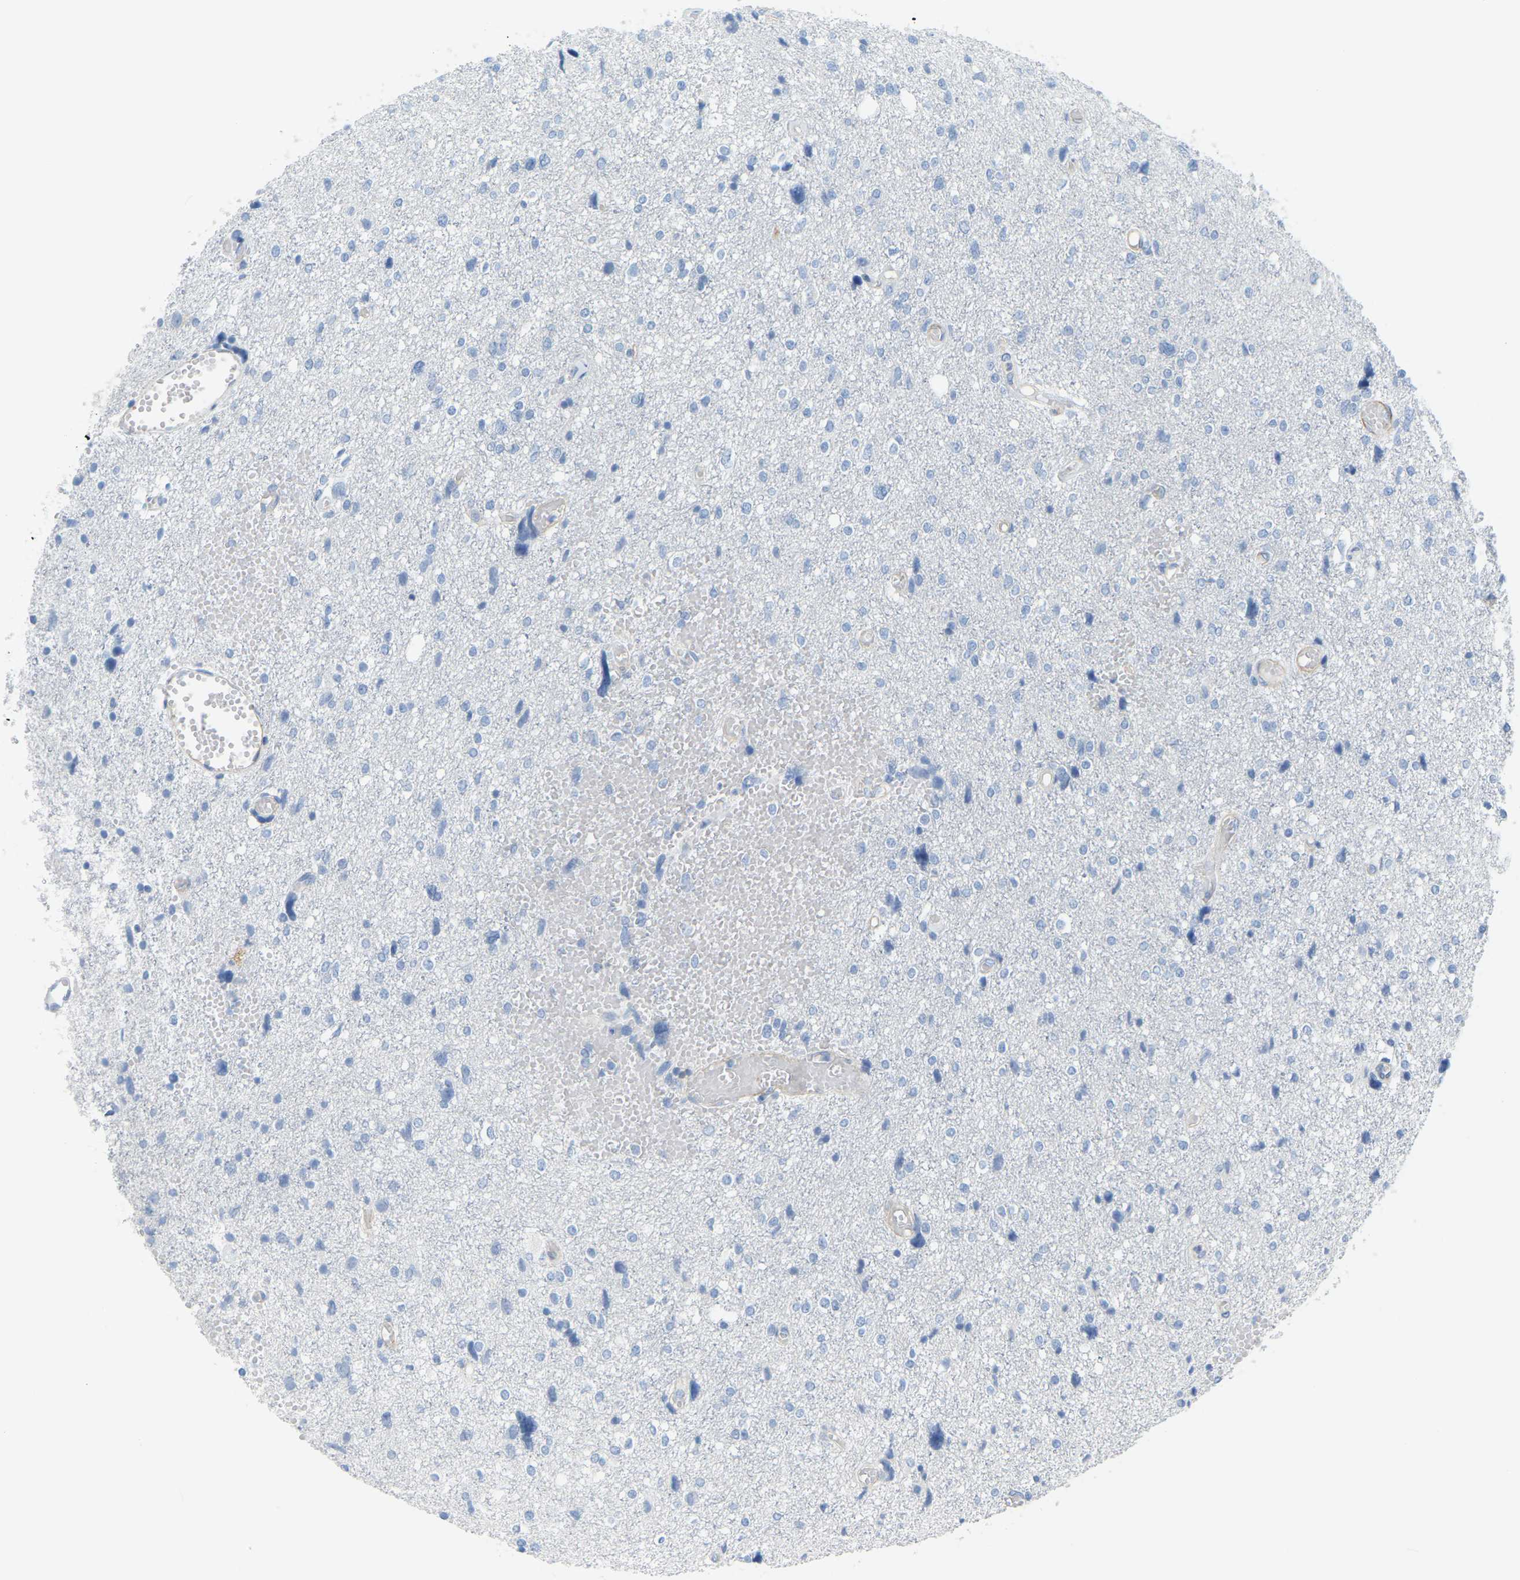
{"staining": {"intensity": "negative", "quantity": "none", "location": "none"}, "tissue": "glioma", "cell_type": "Tumor cells", "image_type": "cancer", "snomed": [{"axis": "morphology", "description": "Glioma, malignant, High grade"}, {"axis": "topography", "description": "Brain"}], "caption": "Immunohistochemistry of high-grade glioma (malignant) demonstrates no expression in tumor cells. (DAB immunohistochemistry (IHC), high magnification).", "gene": "MYL3", "patient": {"sex": "female", "age": 59}}